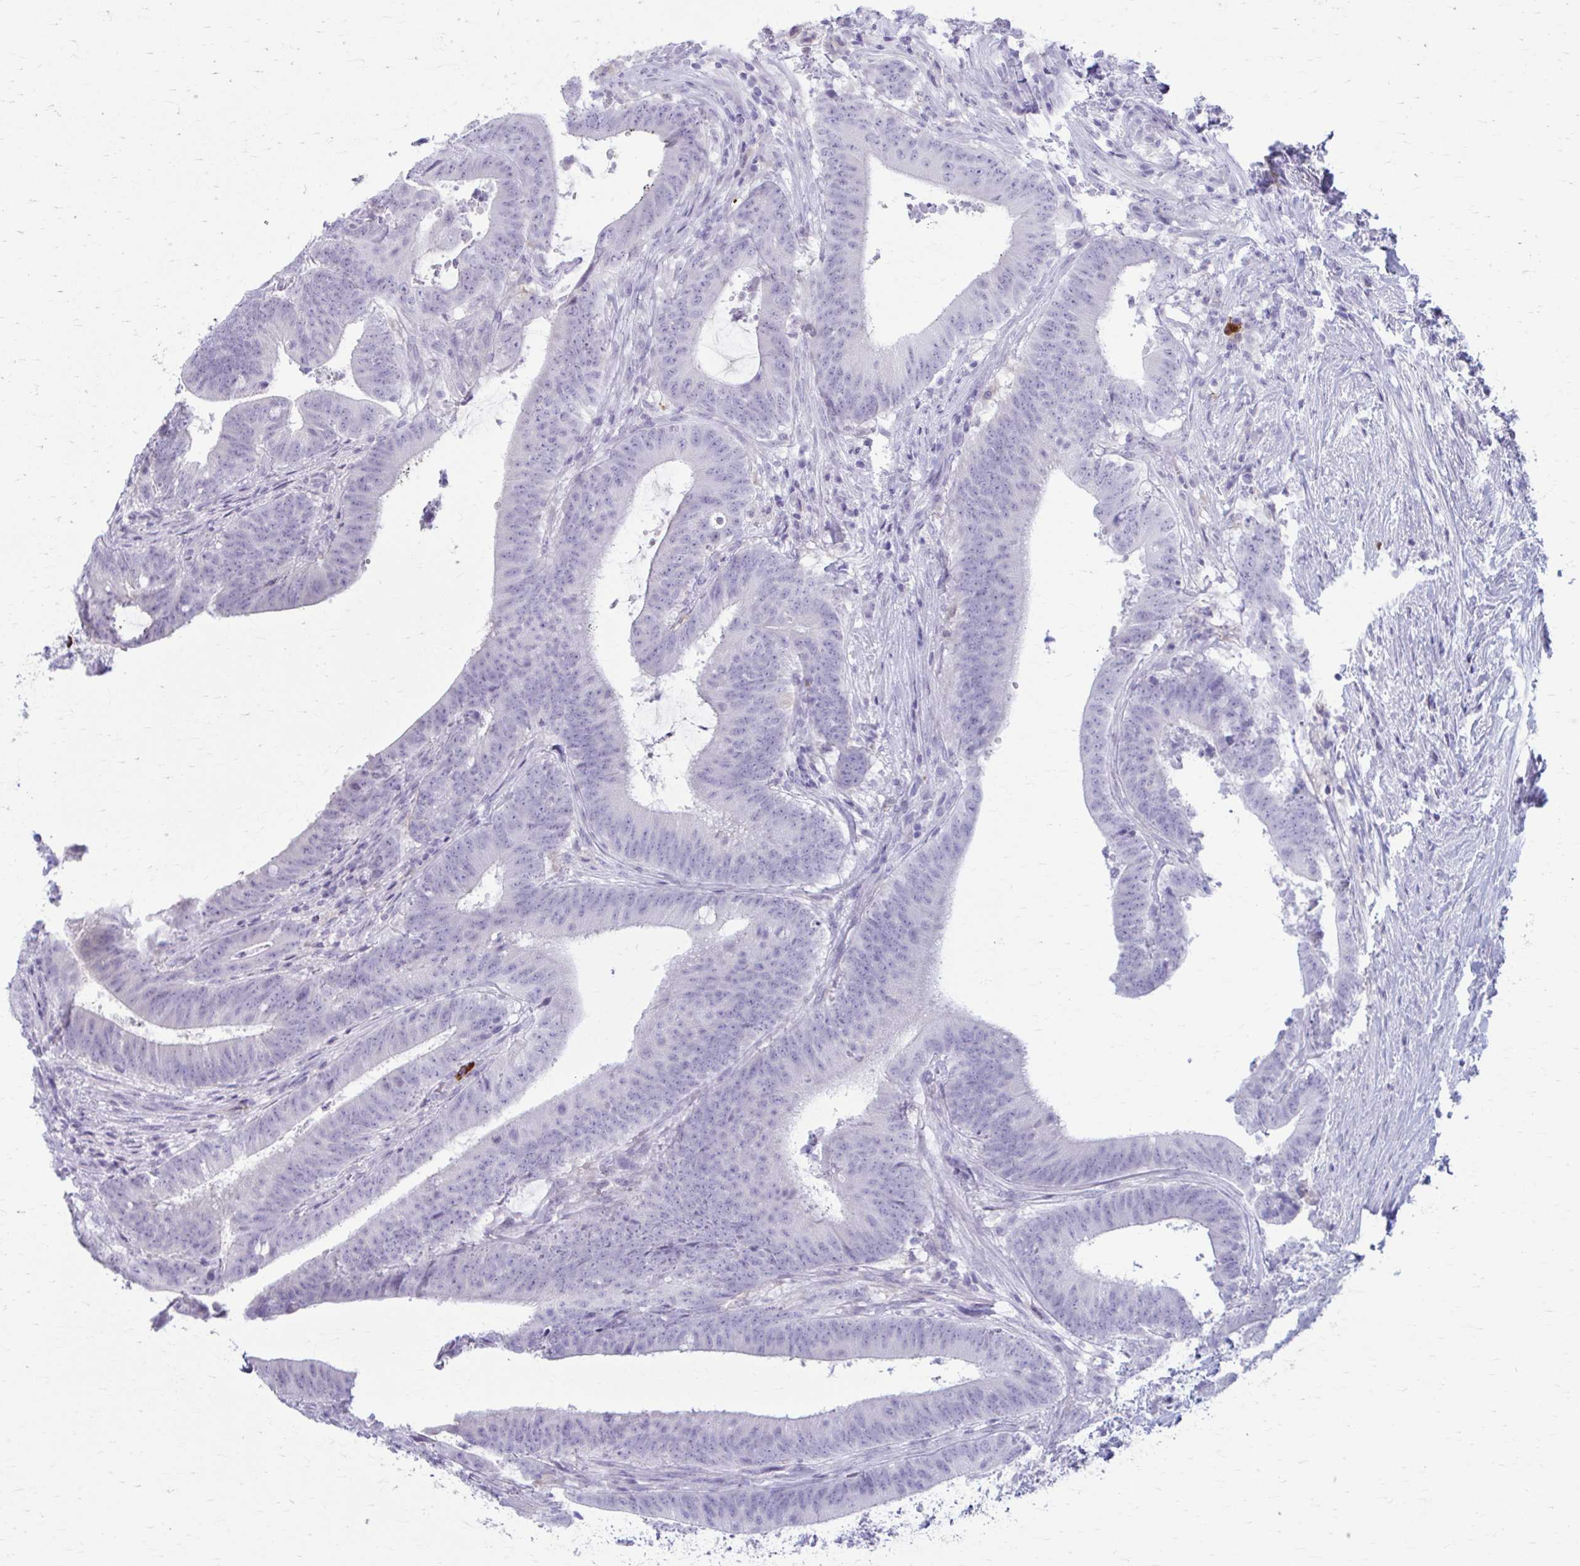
{"staining": {"intensity": "negative", "quantity": "none", "location": "none"}, "tissue": "colorectal cancer", "cell_type": "Tumor cells", "image_type": "cancer", "snomed": [{"axis": "morphology", "description": "Adenocarcinoma, NOS"}, {"axis": "topography", "description": "Colon"}], "caption": "The immunohistochemistry (IHC) micrograph has no significant positivity in tumor cells of colorectal adenocarcinoma tissue.", "gene": "LDLRAP1", "patient": {"sex": "female", "age": 43}}